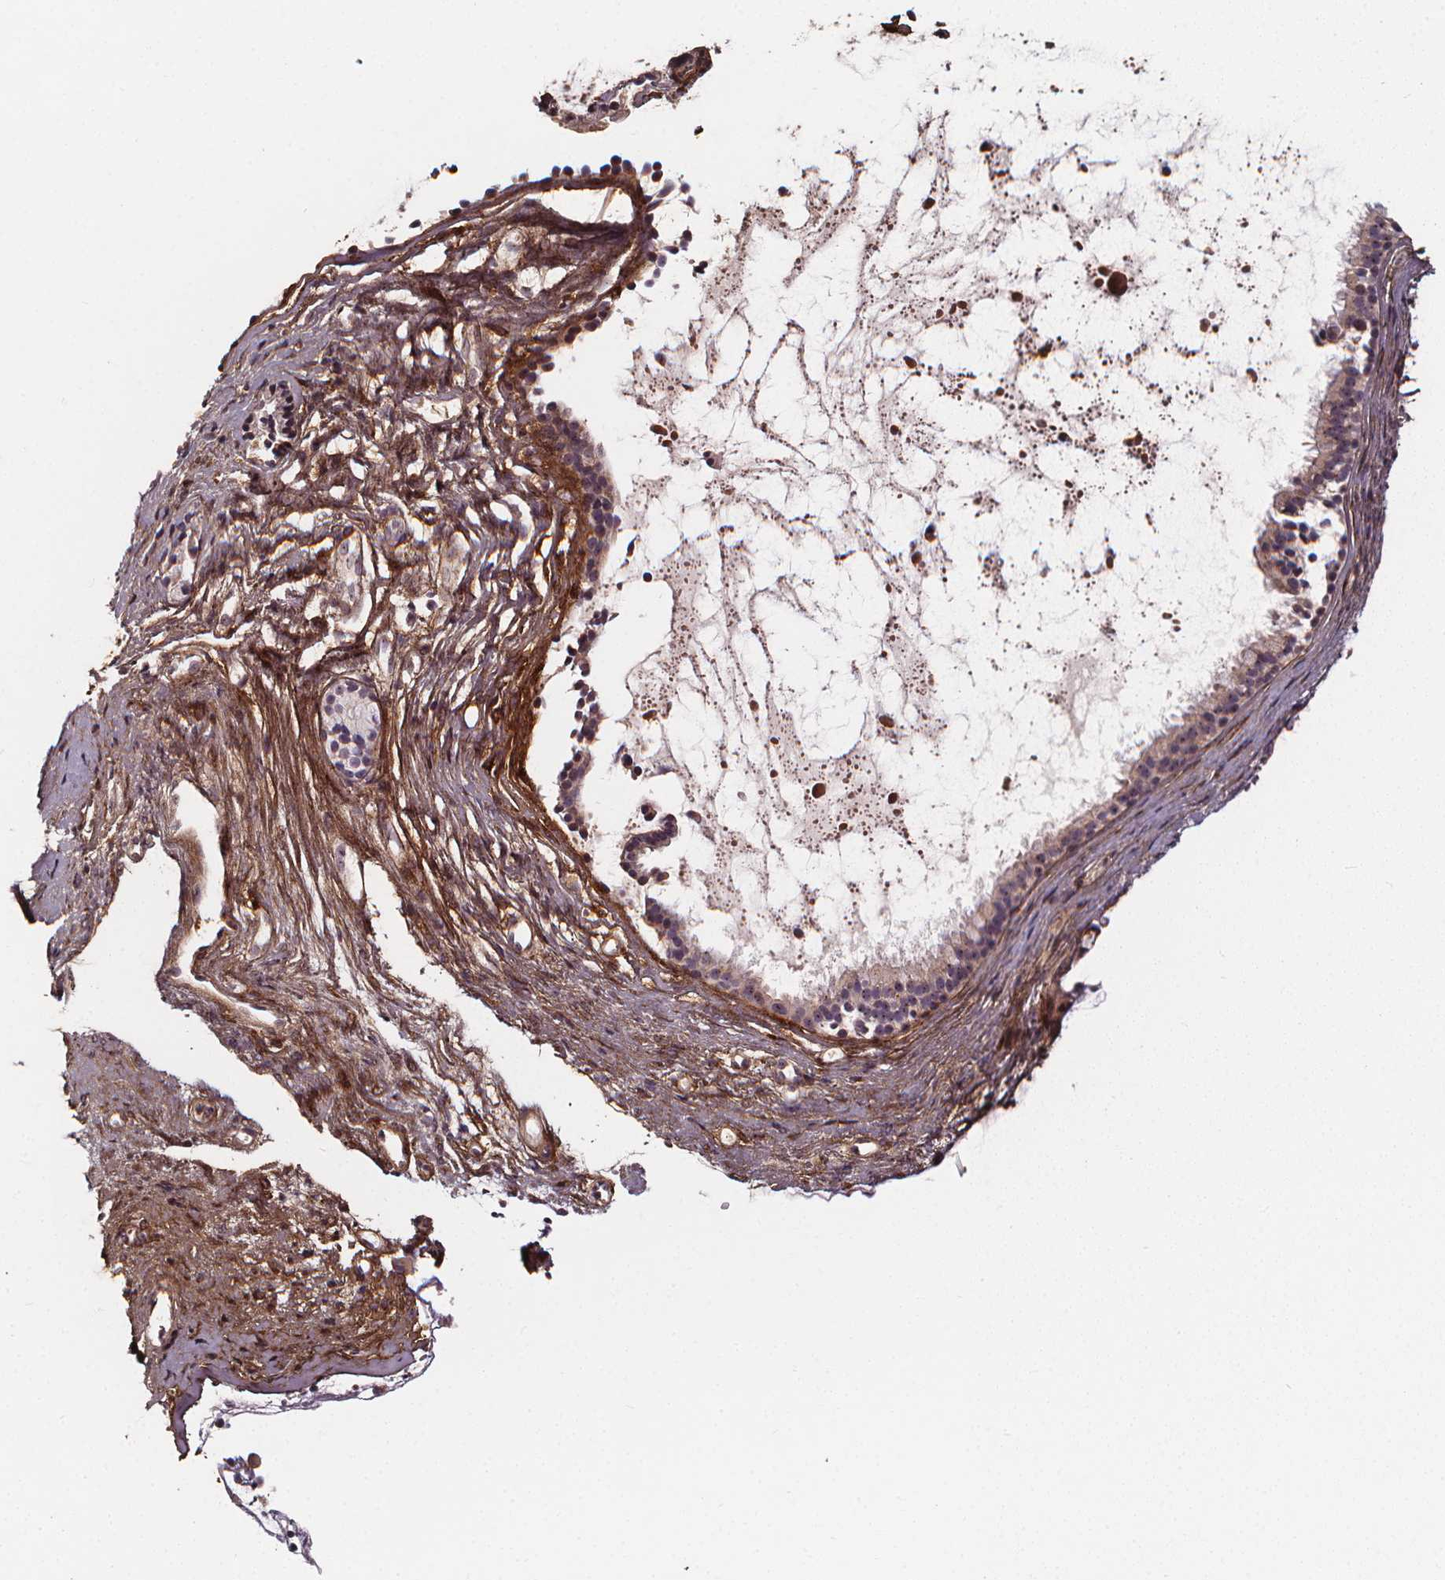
{"staining": {"intensity": "negative", "quantity": "none", "location": "none"}, "tissue": "nasopharynx", "cell_type": "Respiratory epithelial cells", "image_type": "normal", "snomed": [{"axis": "morphology", "description": "Normal tissue, NOS"}, {"axis": "topography", "description": "Nasopharynx"}], "caption": "The immunohistochemistry micrograph has no significant expression in respiratory epithelial cells of nasopharynx. Nuclei are stained in blue.", "gene": "AEBP1", "patient": {"sex": "male", "age": 77}}